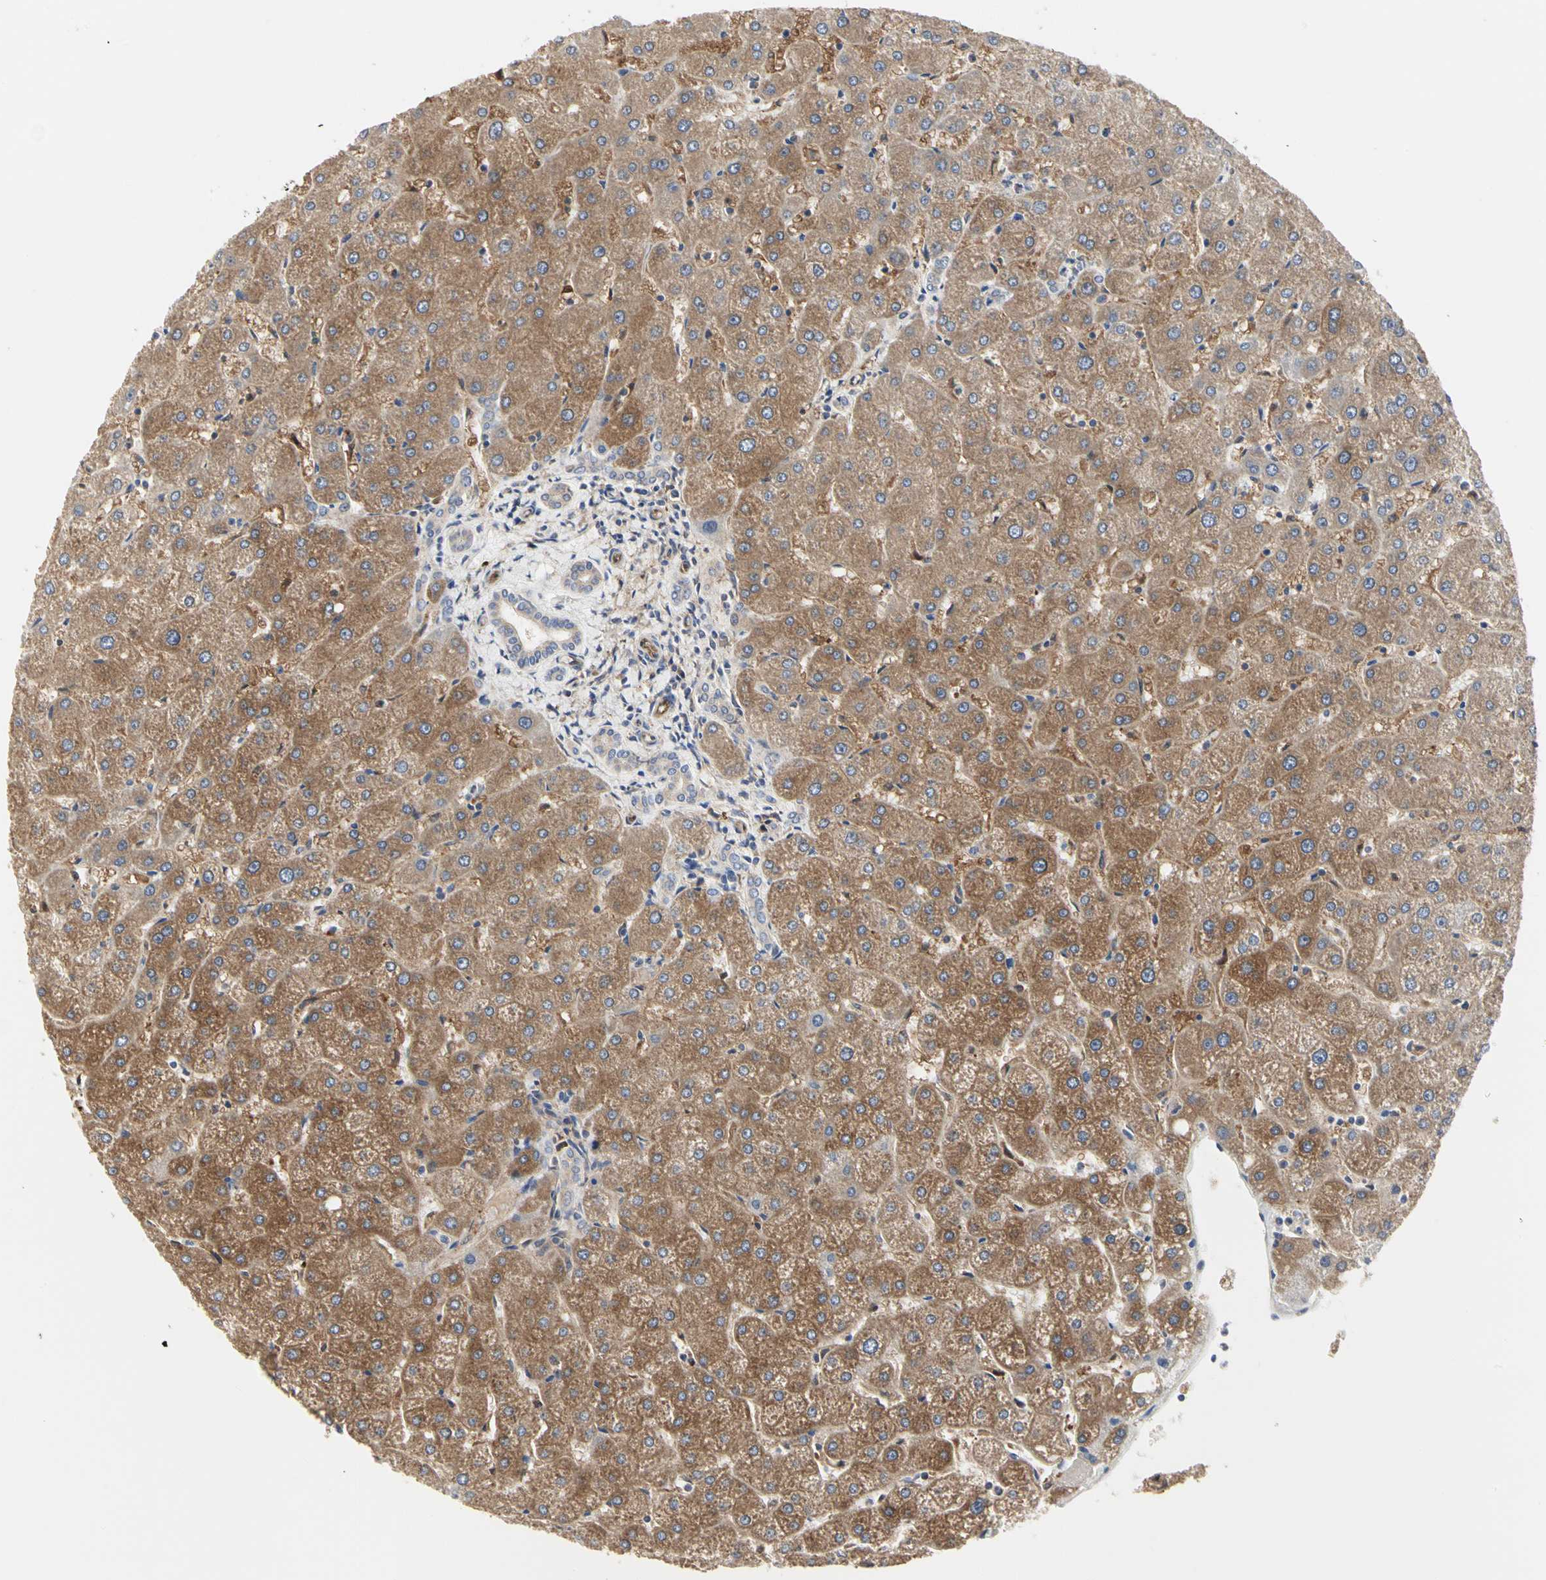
{"staining": {"intensity": "weak", "quantity": ">75%", "location": "cytoplasmic/membranous"}, "tissue": "liver", "cell_type": "Cholangiocytes", "image_type": "normal", "snomed": [{"axis": "morphology", "description": "Normal tissue, NOS"}, {"axis": "topography", "description": "Liver"}], "caption": "A photomicrograph of liver stained for a protein exhibits weak cytoplasmic/membranous brown staining in cholangiocytes. (IHC, brightfield microscopy, high magnification).", "gene": "C3orf52", "patient": {"sex": "male", "age": 67}}